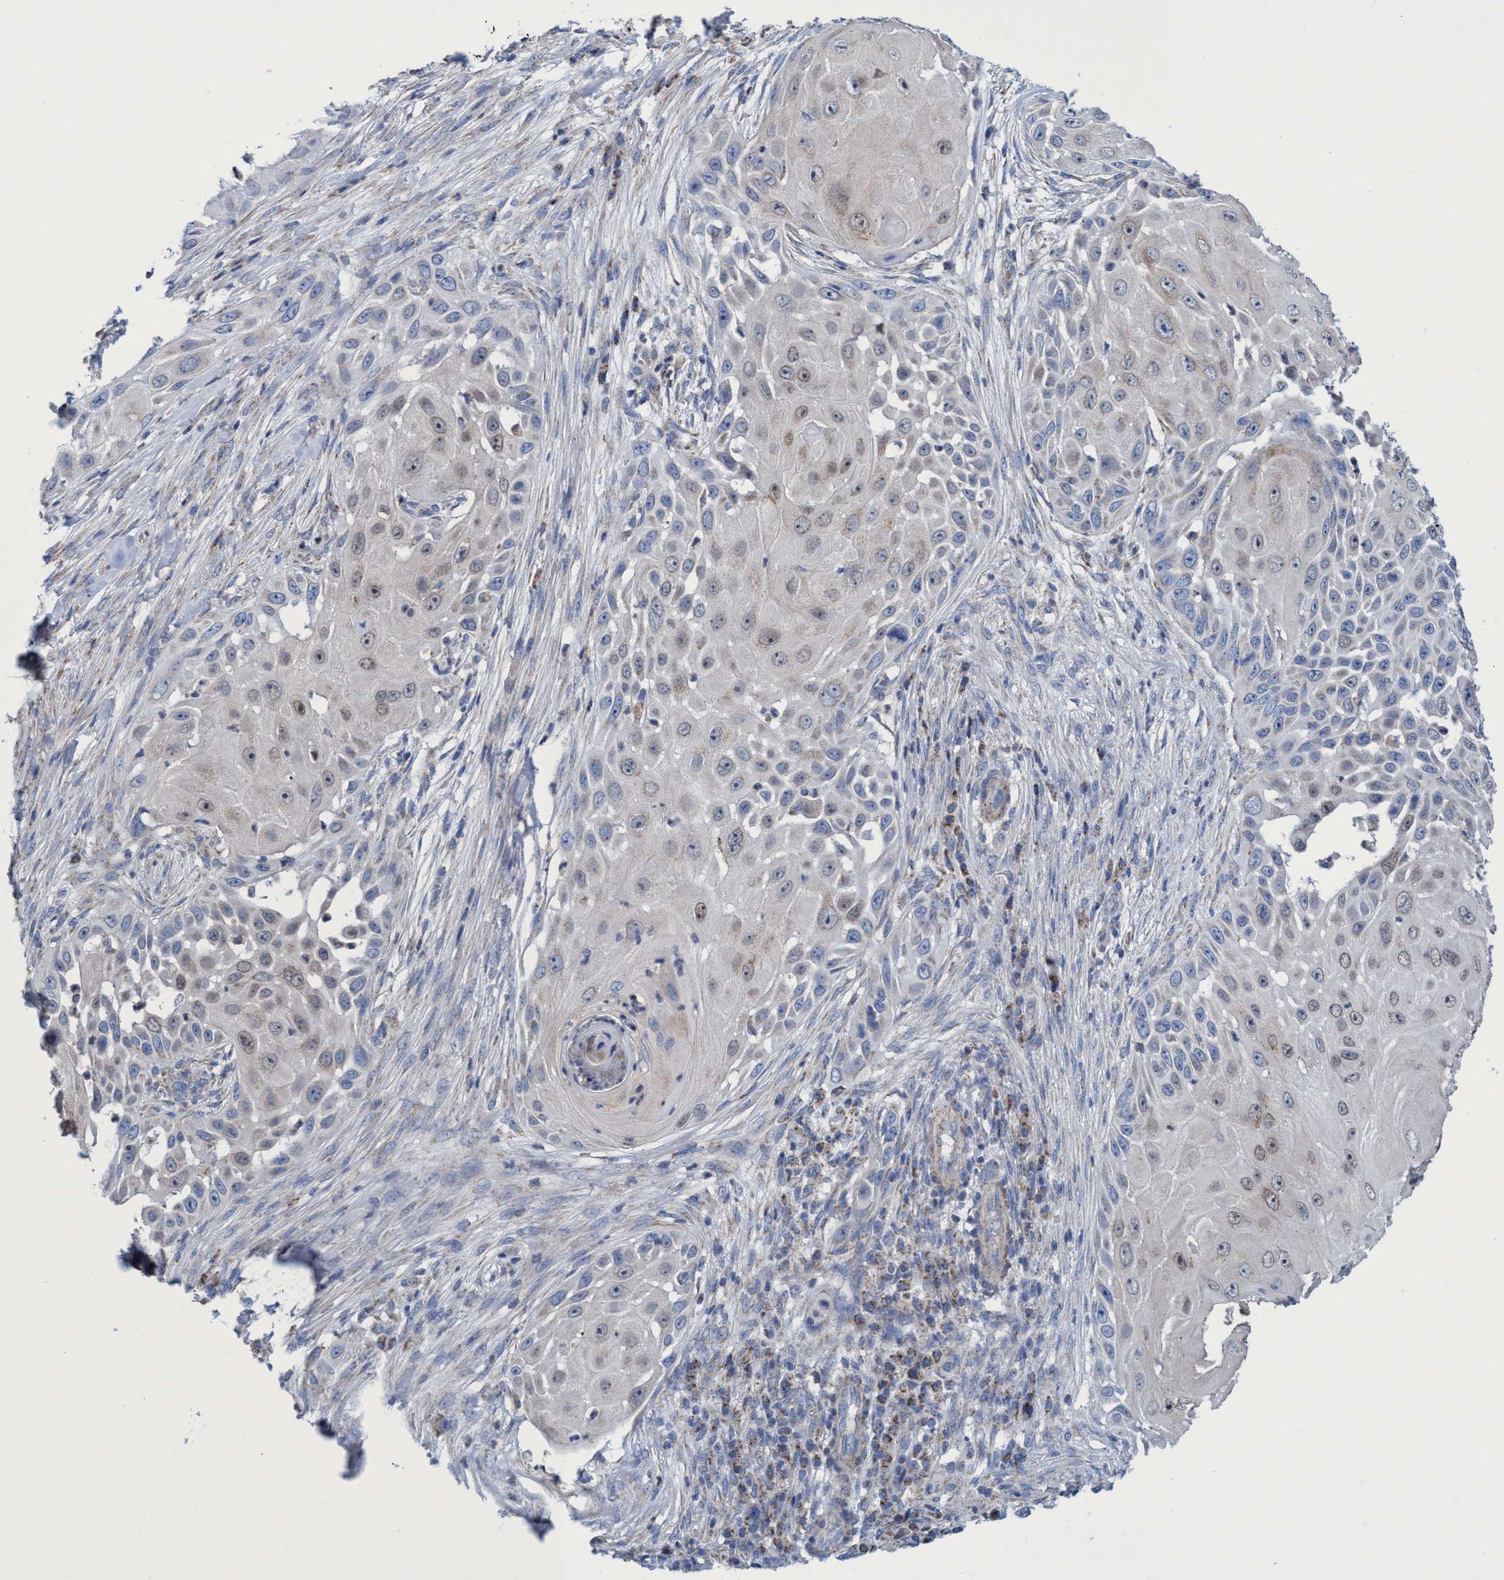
{"staining": {"intensity": "moderate", "quantity": "<25%", "location": "nuclear"}, "tissue": "skin cancer", "cell_type": "Tumor cells", "image_type": "cancer", "snomed": [{"axis": "morphology", "description": "Squamous cell carcinoma, NOS"}, {"axis": "topography", "description": "Skin"}], "caption": "A low amount of moderate nuclear staining is appreciated in about <25% of tumor cells in skin cancer tissue.", "gene": "ZNF750", "patient": {"sex": "female", "age": 44}}